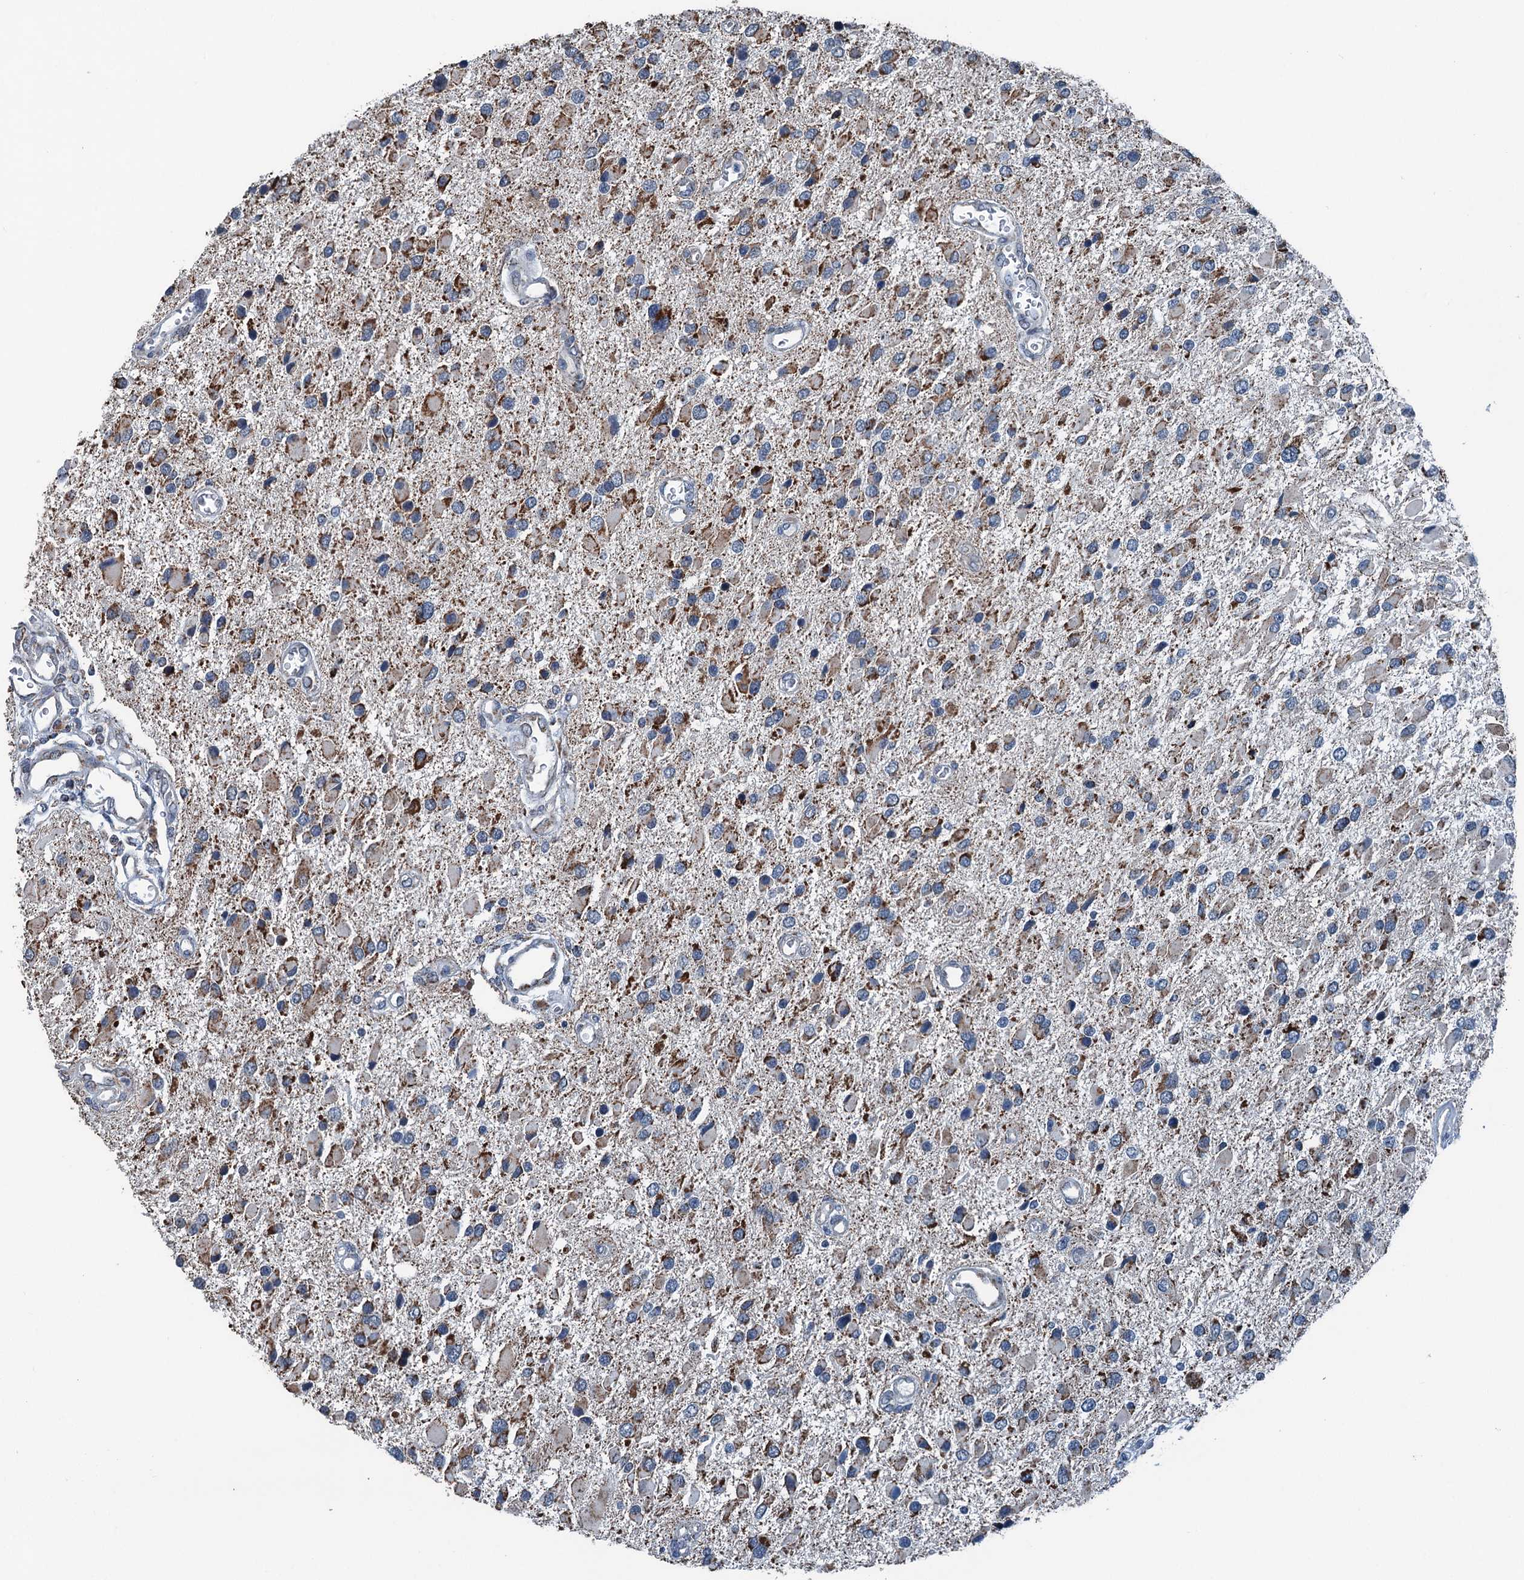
{"staining": {"intensity": "moderate", "quantity": ">75%", "location": "cytoplasmic/membranous"}, "tissue": "glioma", "cell_type": "Tumor cells", "image_type": "cancer", "snomed": [{"axis": "morphology", "description": "Glioma, malignant, High grade"}, {"axis": "topography", "description": "Brain"}], "caption": "Moderate cytoplasmic/membranous positivity is seen in approximately >75% of tumor cells in malignant glioma (high-grade). The staining was performed using DAB, with brown indicating positive protein expression. Nuclei are stained blue with hematoxylin.", "gene": "TRPT1", "patient": {"sex": "male", "age": 53}}